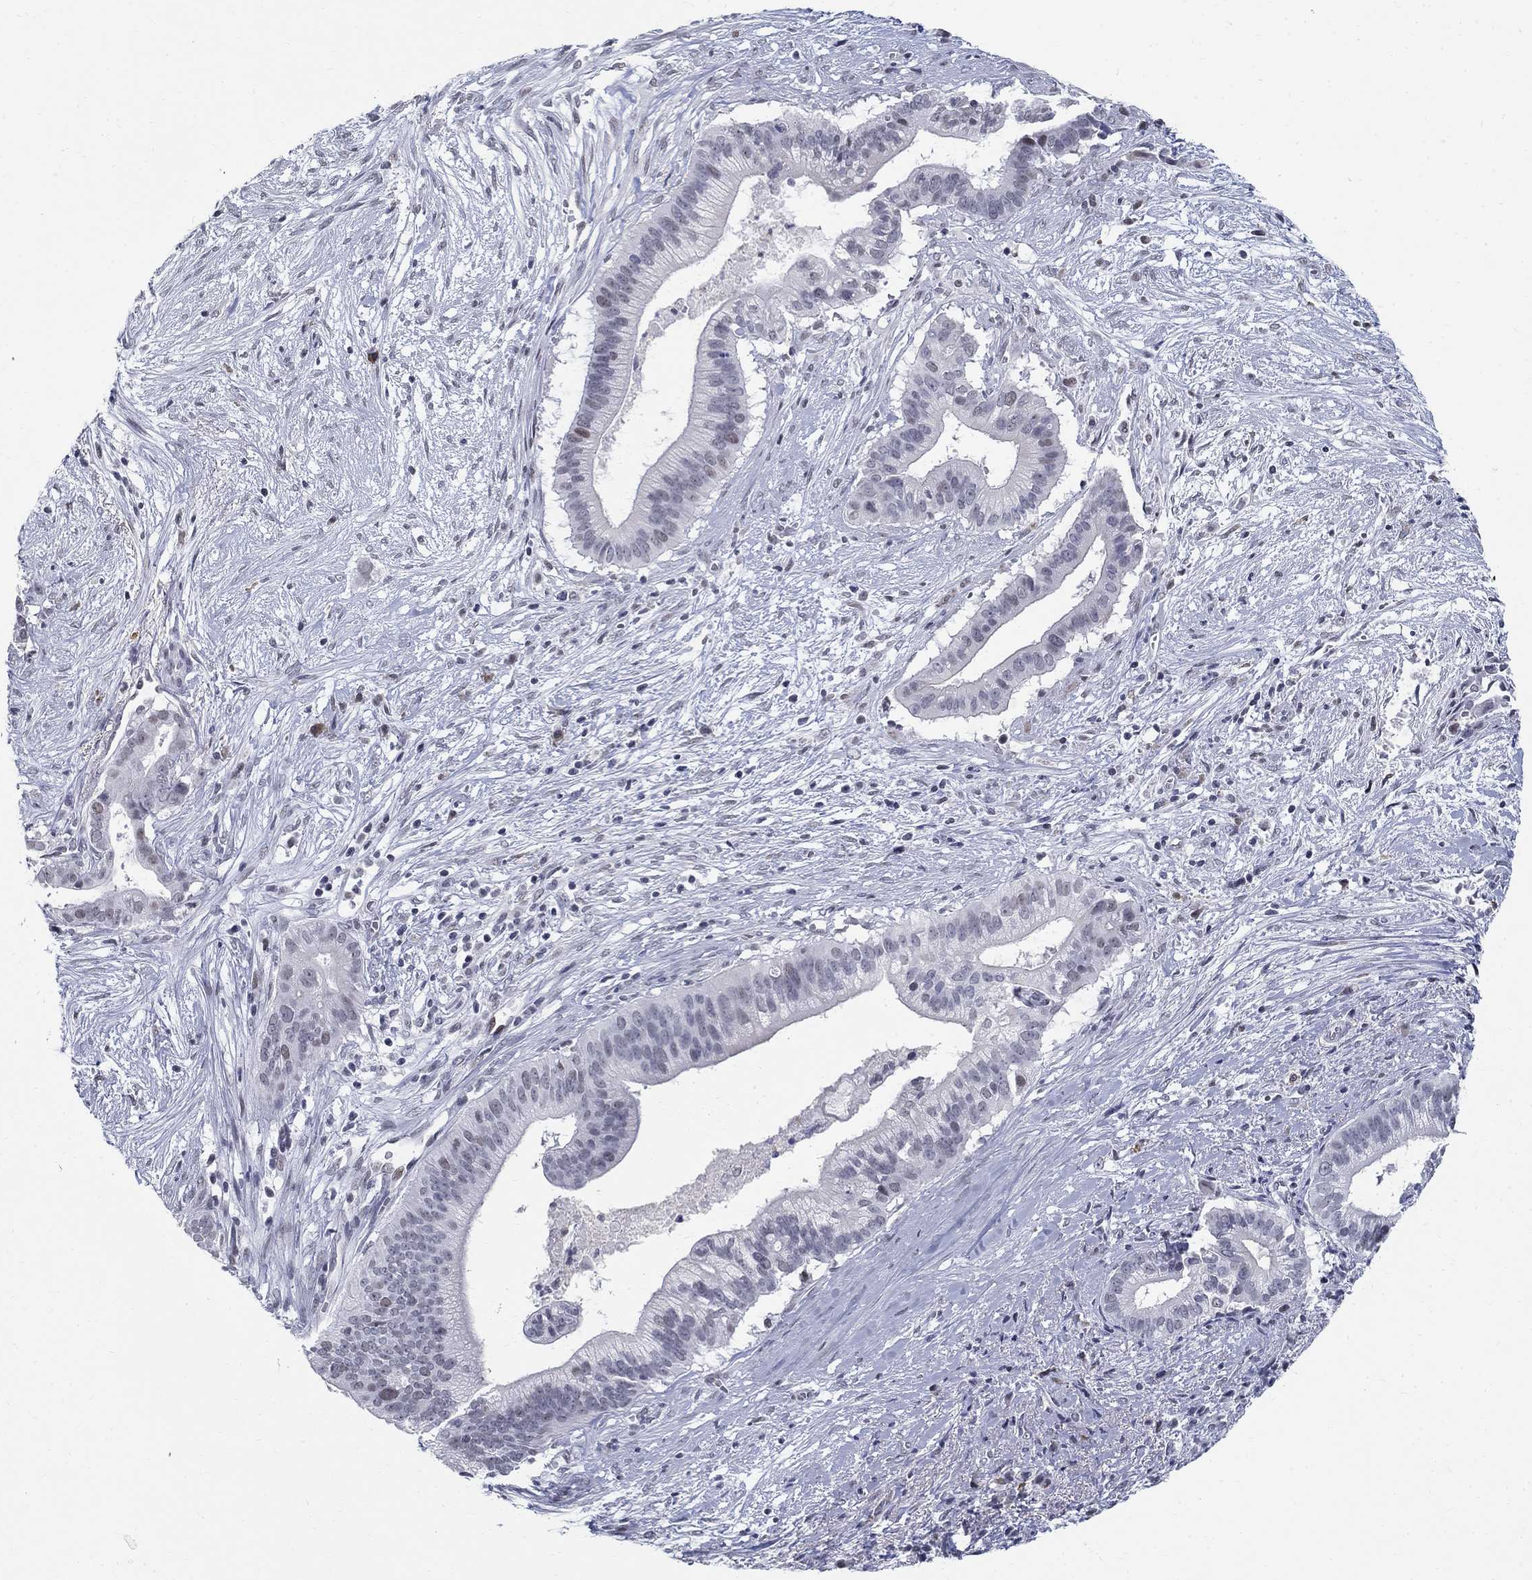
{"staining": {"intensity": "negative", "quantity": "none", "location": "none"}, "tissue": "pancreatic cancer", "cell_type": "Tumor cells", "image_type": "cancer", "snomed": [{"axis": "morphology", "description": "Adenocarcinoma, NOS"}, {"axis": "topography", "description": "Pancreas"}], "caption": "This is a micrograph of IHC staining of pancreatic cancer, which shows no positivity in tumor cells.", "gene": "BHLHE22", "patient": {"sex": "male", "age": 61}}